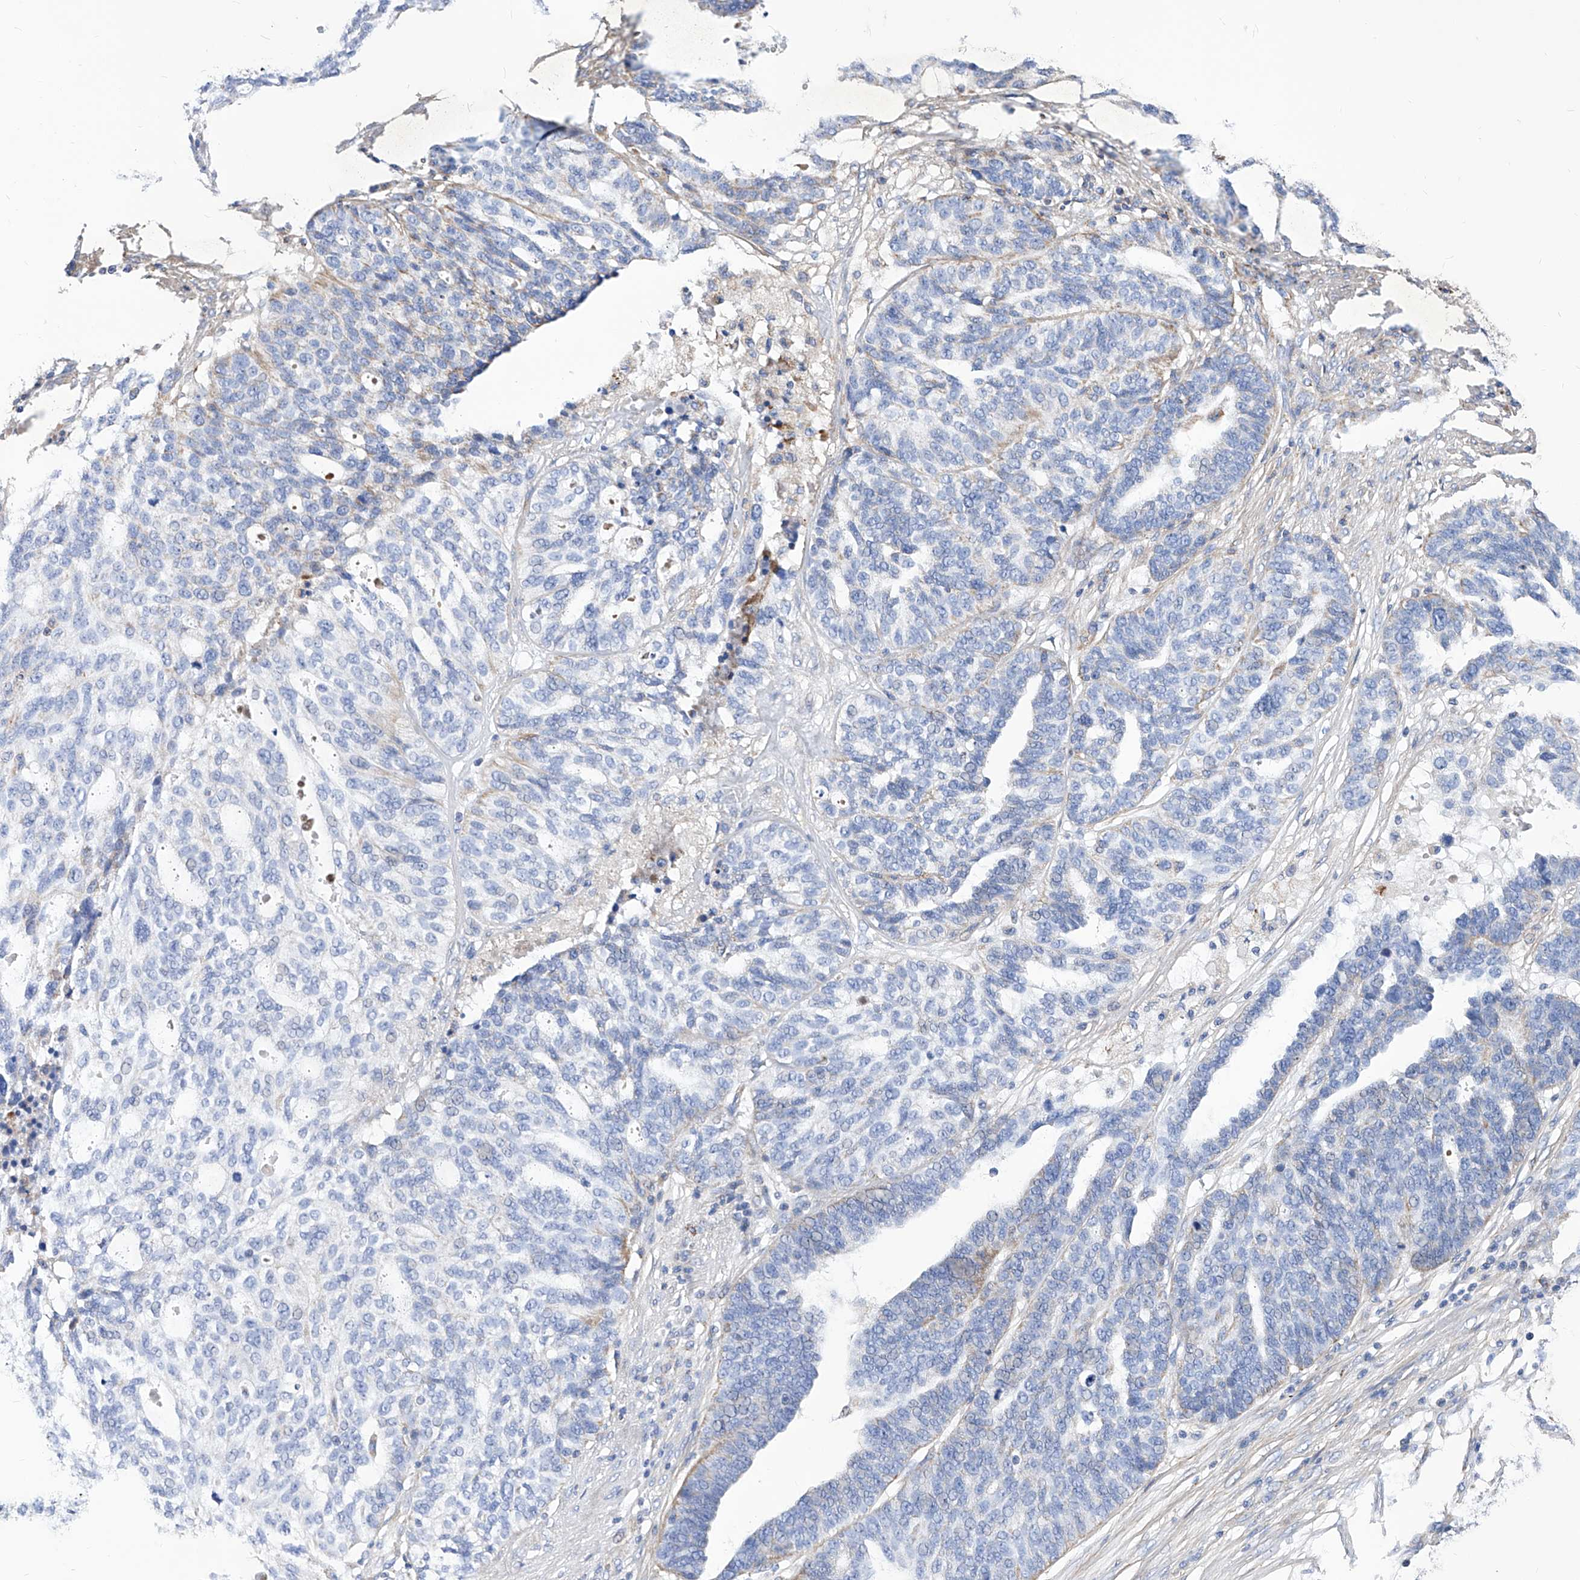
{"staining": {"intensity": "weak", "quantity": "<25%", "location": "cytoplasmic/membranous"}, "tissue": "ovarian cancer", "cell_type": "Tumor cells", "image_type": "cancer", "snomed": [{"axis": "morphology", "description": "Cystadenocarcinoma, serous, NOS"}, {"axis": "topography", "description": "Ovary"}], "caption": "High power microscopy image of an immunohistochemistry histopathology image of ovarian cancer, revealing no significant expression in tumor cells.", "gene": "HRNR", "patient": {"sex": "female", "age": 59}}